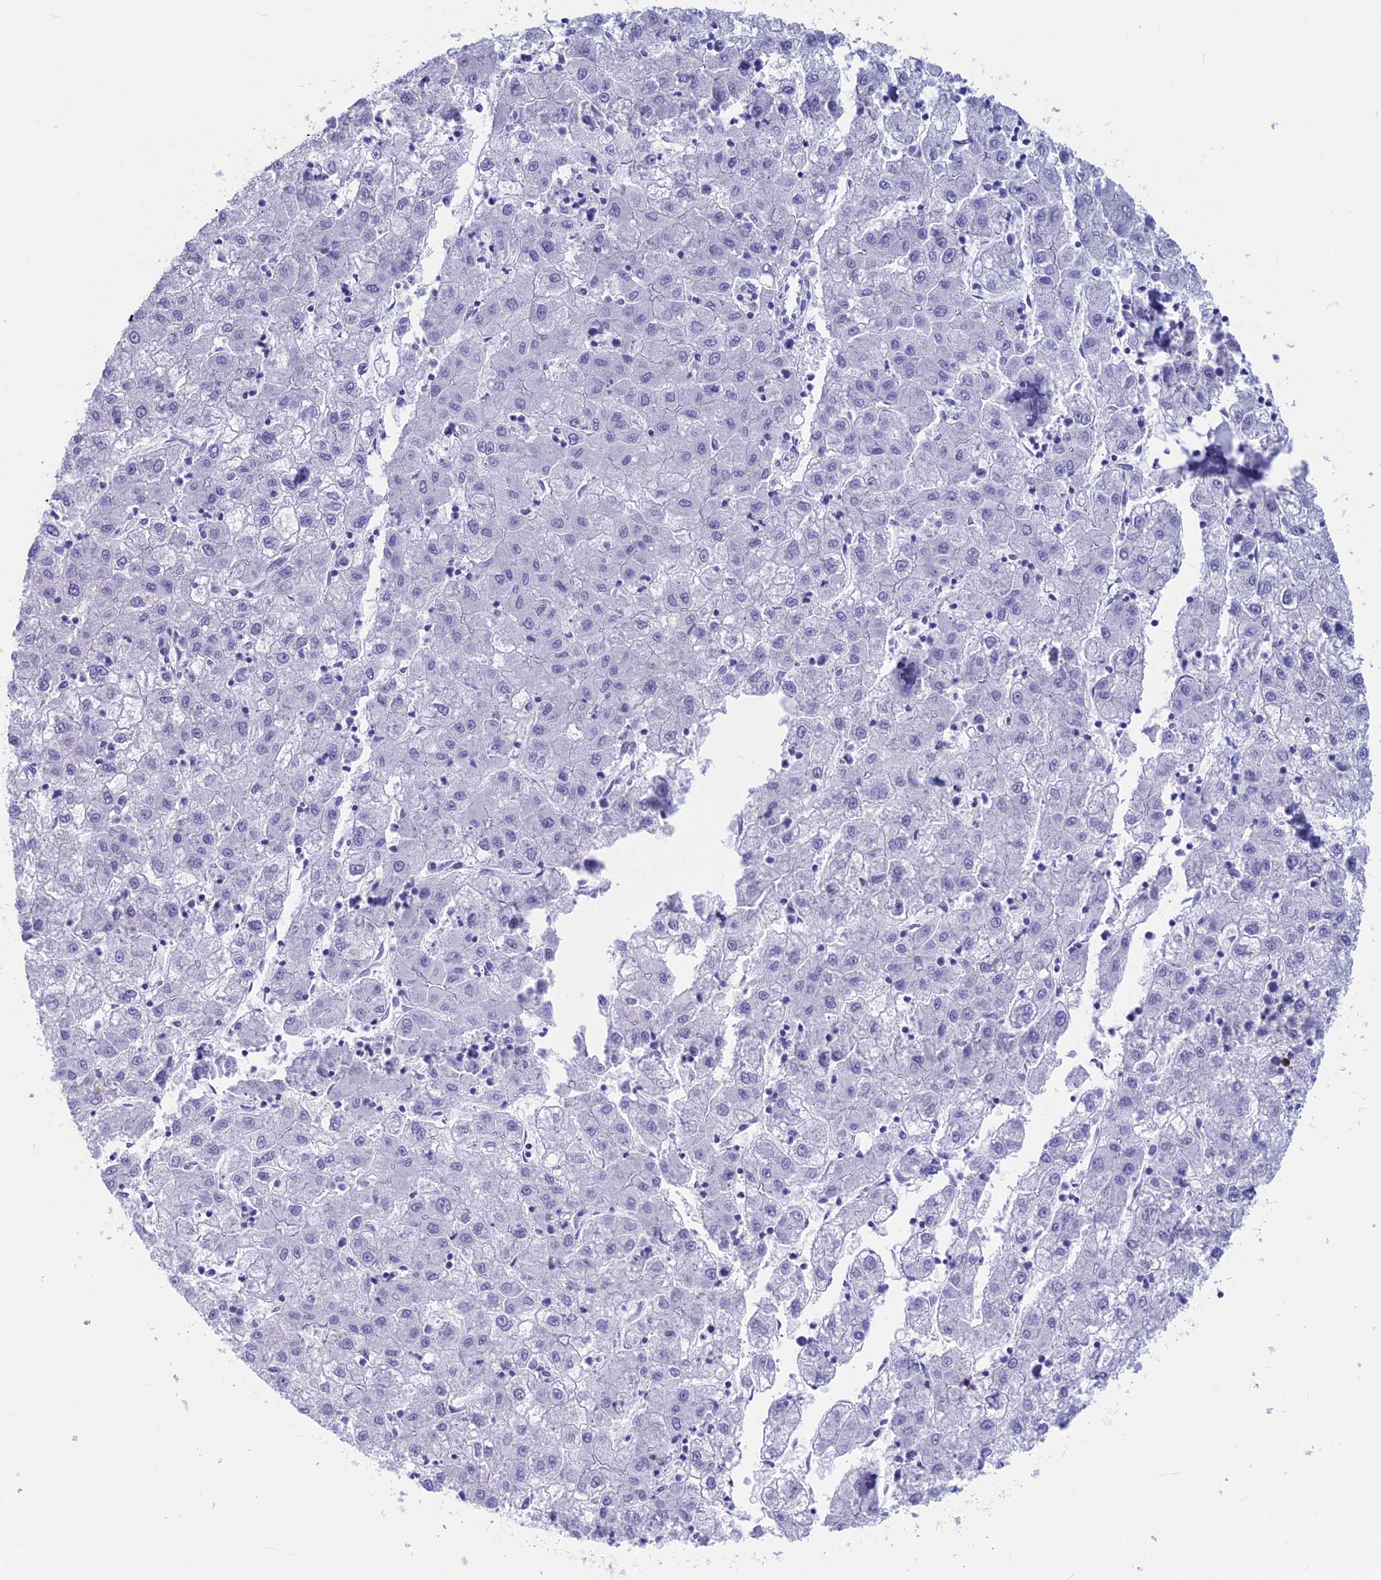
{"staining": {"intensity": "negative", "quantity": "none", "location": "none"}, "tissue": "liver cancer", "cell_type": "Tumor cells", "image_type": "cancer", "snomed": [{"axis": "morphology", "description": "Carcinoma, Hepatocellular, NOS"}, {"axis": "topography", "description": "Liver"}], "caption": "IHC of human hepatocellular carcinoma (liver) reveals no expression in tumor cells. Nuclei are stained in blue.", "gene": "GAPDHS", "patient": {"sex": "male", "age": 72}}